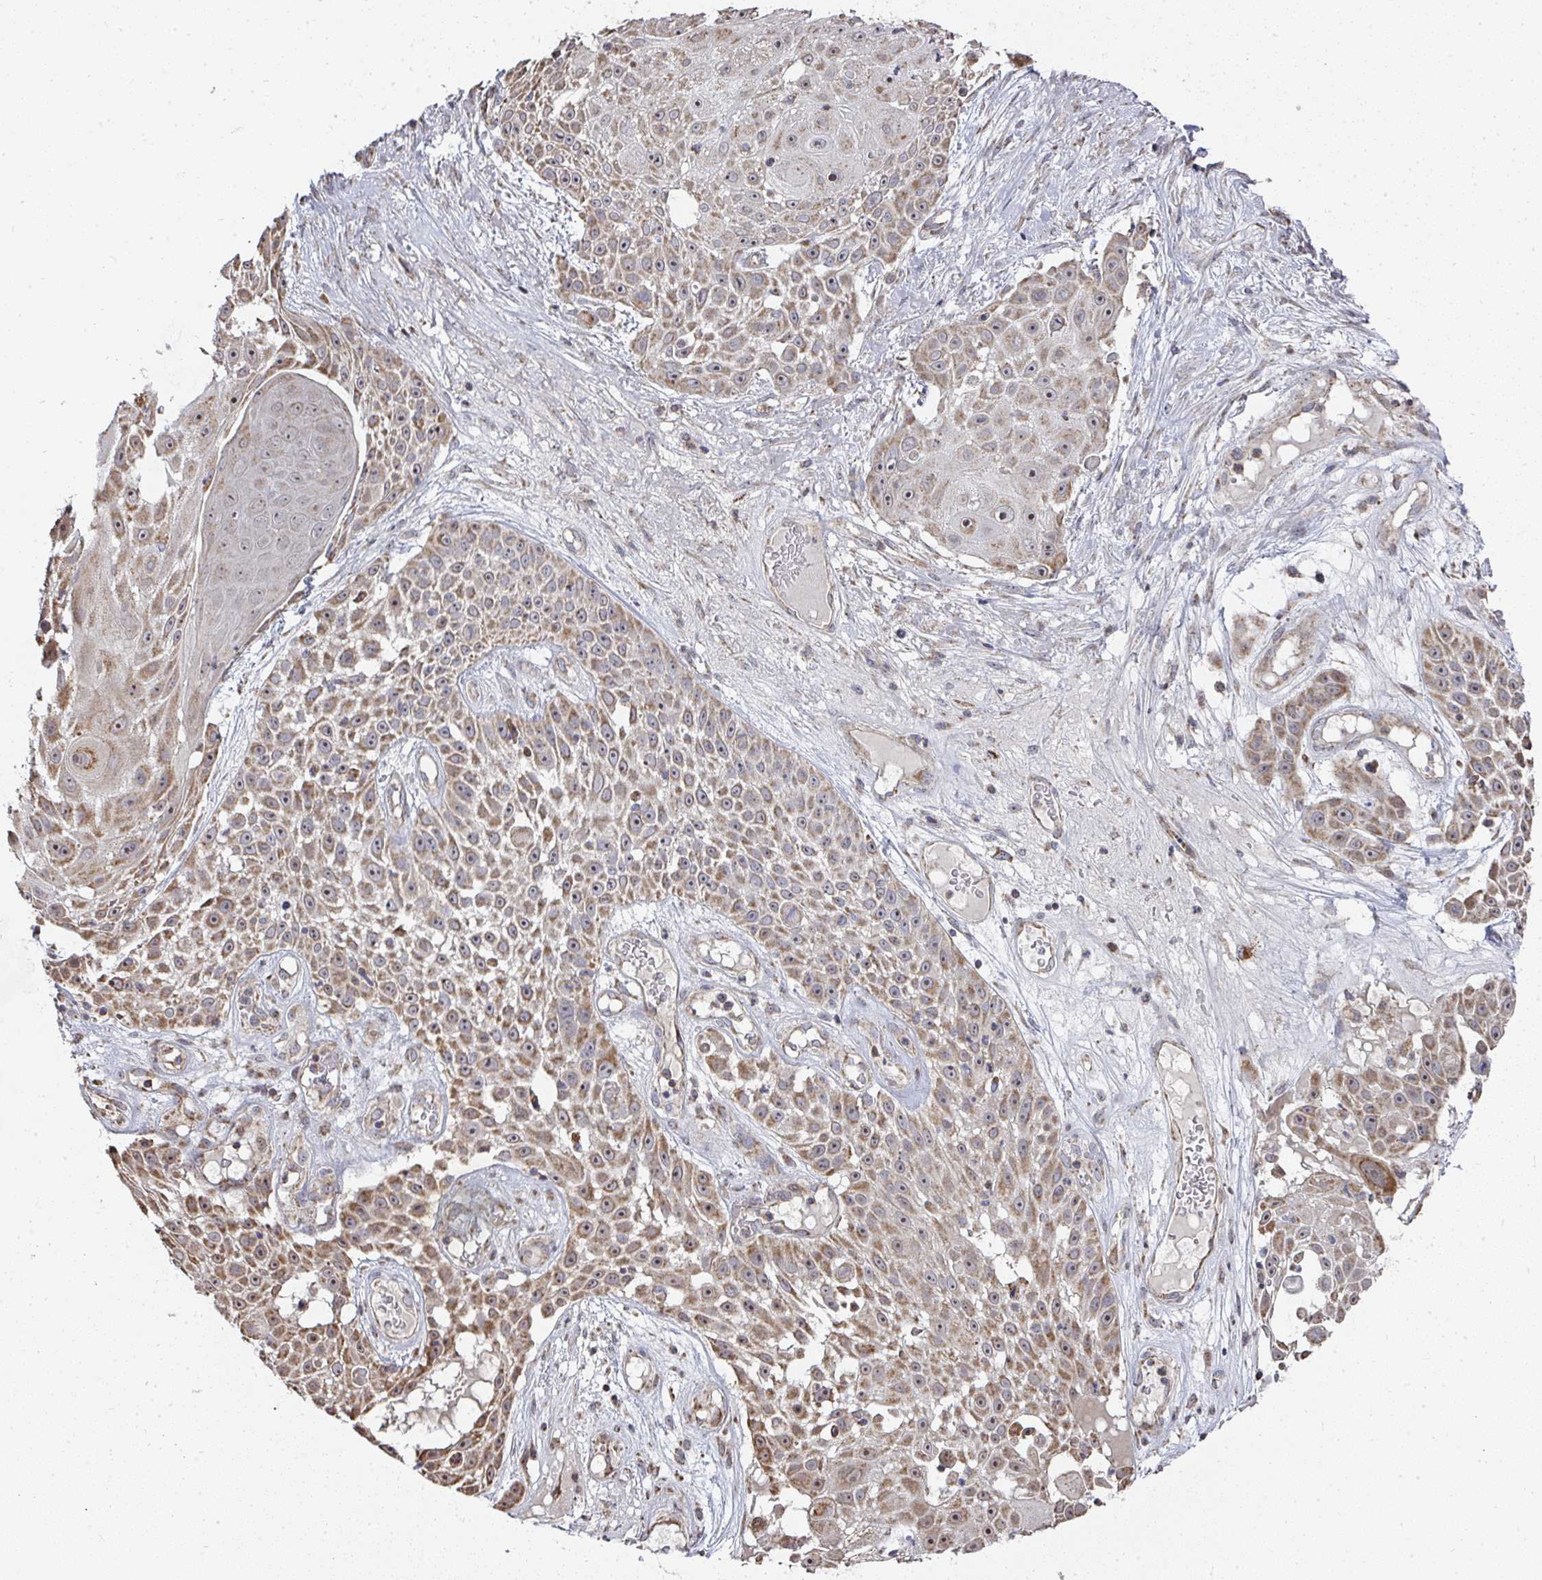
{"staining": {"intensity": "moderate", "quantity": ">75%", "location": "cytoplasmic/membranous,nuclear"}, "tissue": "skin cancer", "cell_type": "Tumor cells", "image_type": "cancer", "snomed": [{"axis": "morphology", "description": "Squamous cell carcinoma, NOS"}, {"axis": "topography", "description": "Skin"}], "caption": "Human skin cancer stained with a protein marker shows moderate staining in tumor cells.", "gene": "AGTPBP1", "patient": {"sex": "female", "age": 86}}